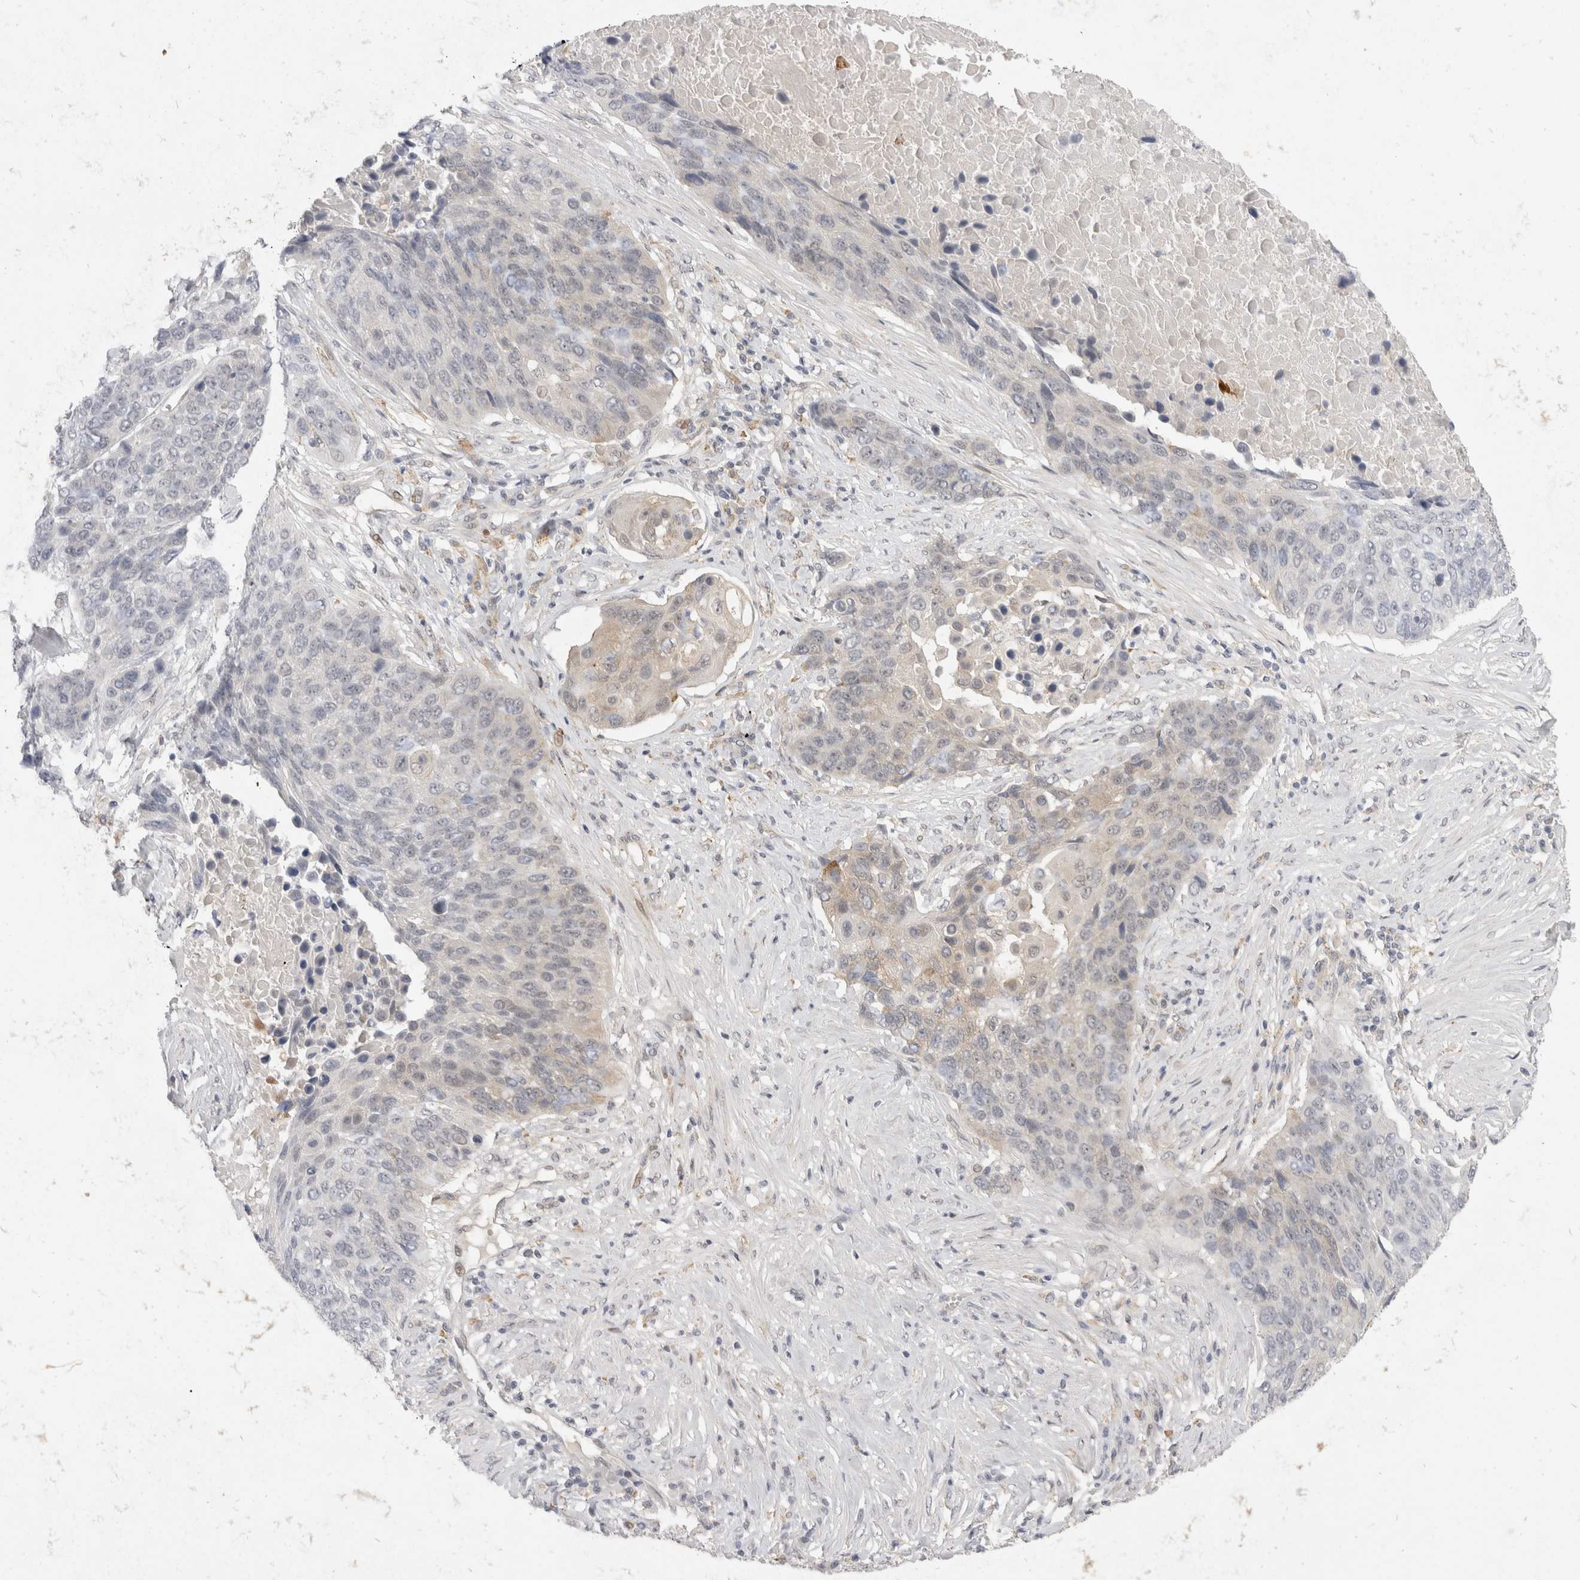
{"staining": {"intensity": "negative", "quantity": "none", "location": "none"}, "tissue": "lung cancer", "cell_type": "Tumor cells", "image_type": "cancer", "snomed": [{"axis": "morphology", "description": "Squamous cell carcinoma, NOS"}, {"axis": "topography", "description": "Lung"}], "caption": "A micrograph of human lung squamous cell carcinoma is negative for staining in tumor cells. (Brightfield microscopy of DAB immunohistochemistry at high magnification).", "gene": "TOM1L2", "patient": {"sex": "male", "age": 66}}